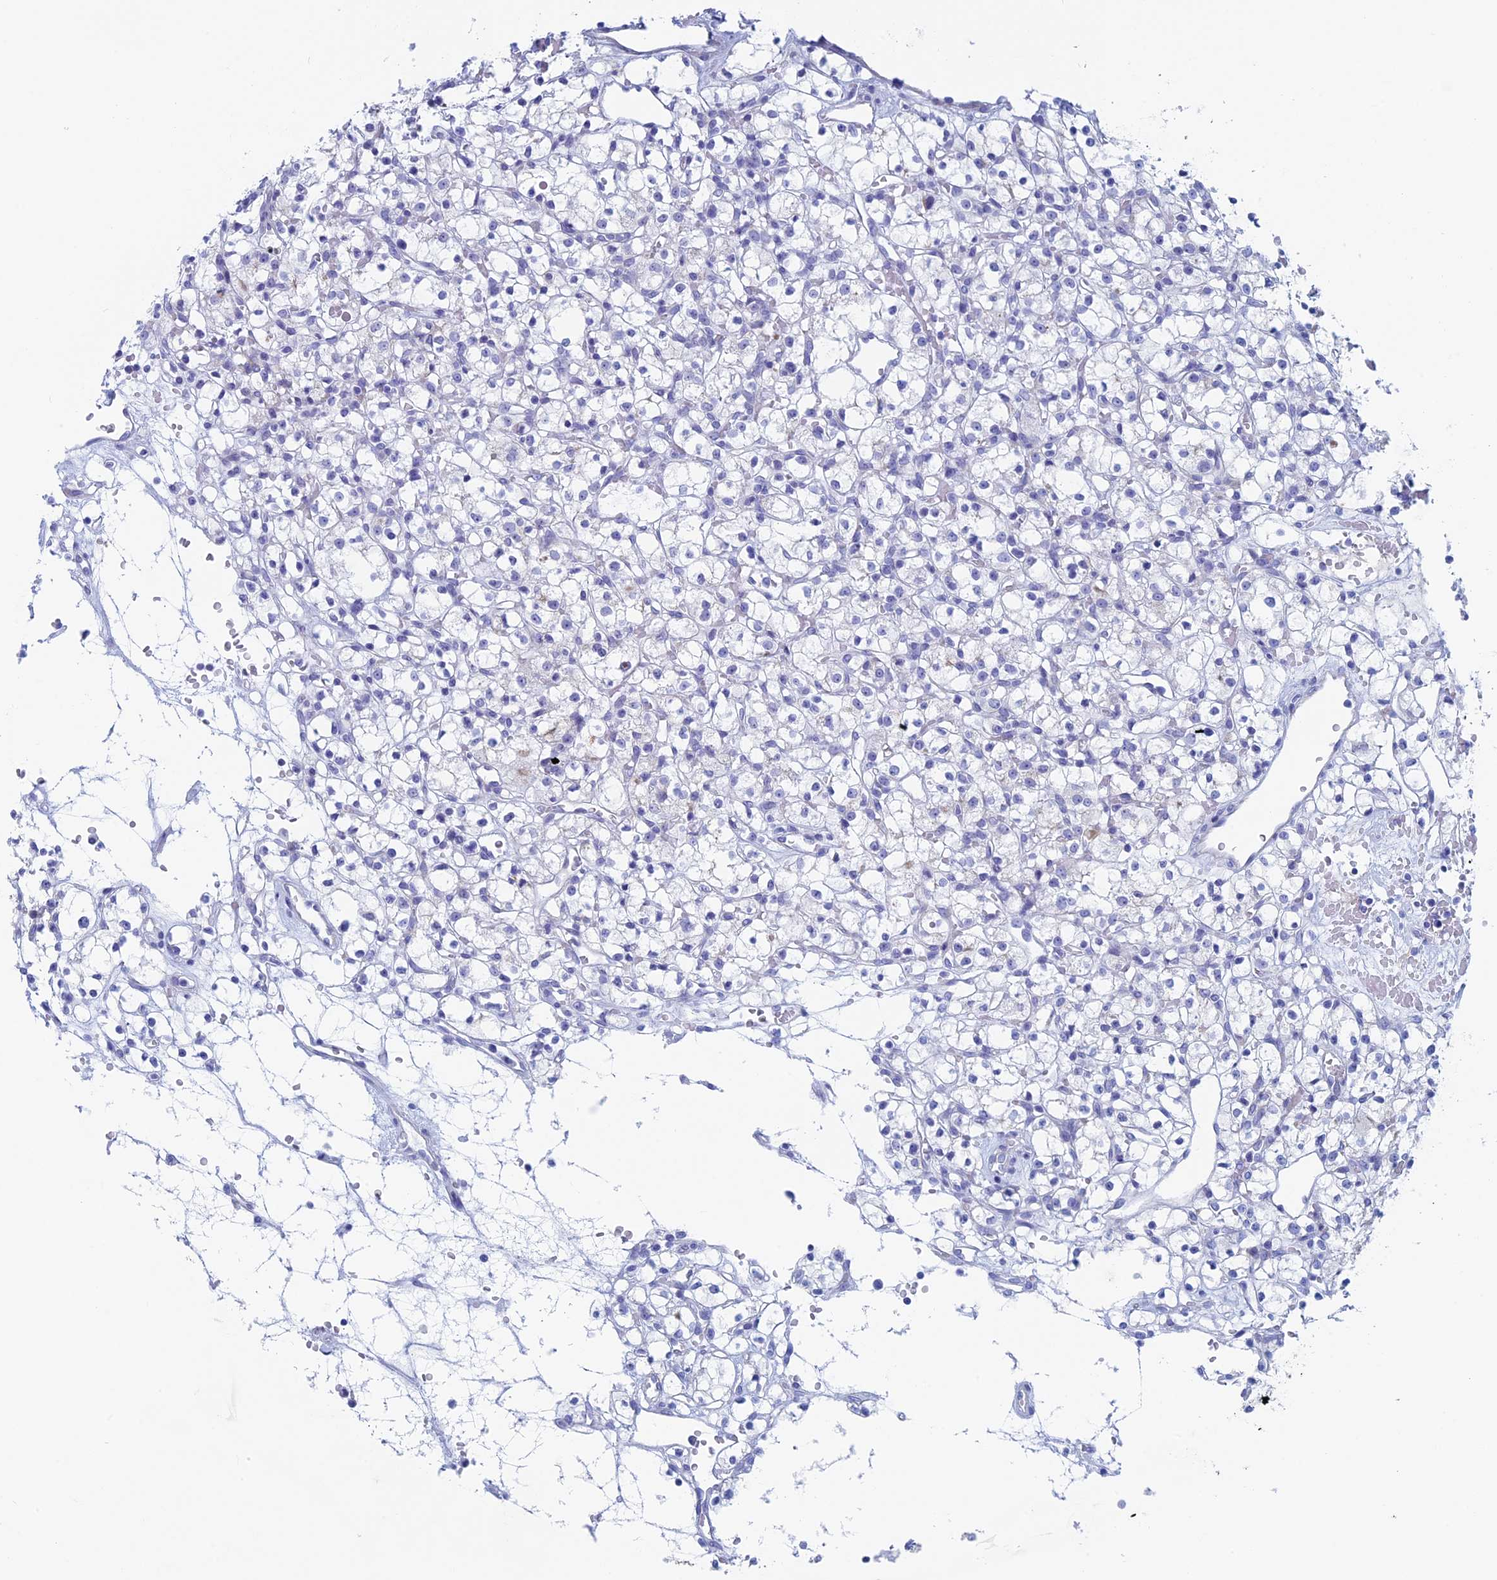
{"staining": {"intensity": "negative", "quantity": "none", "location": "none"}, "tissue": "renal cancer", "cell_type": "Tumor cells", "image_type": "cancer", "snomed": [{"axis": "morphology", "description": "Adenocarcinoma, NOS"}, {"axis": "topography", "description": "Kidney"}], "caption": "A high-resolution micrograph shows immunohistochemistry (IHC) staining of renal cancer (adenocarcinoma), which demonstrates no significant expression in tumor cells.", "gene": "MAGEB6", "patient": {"sex": "female", "age": 59}}